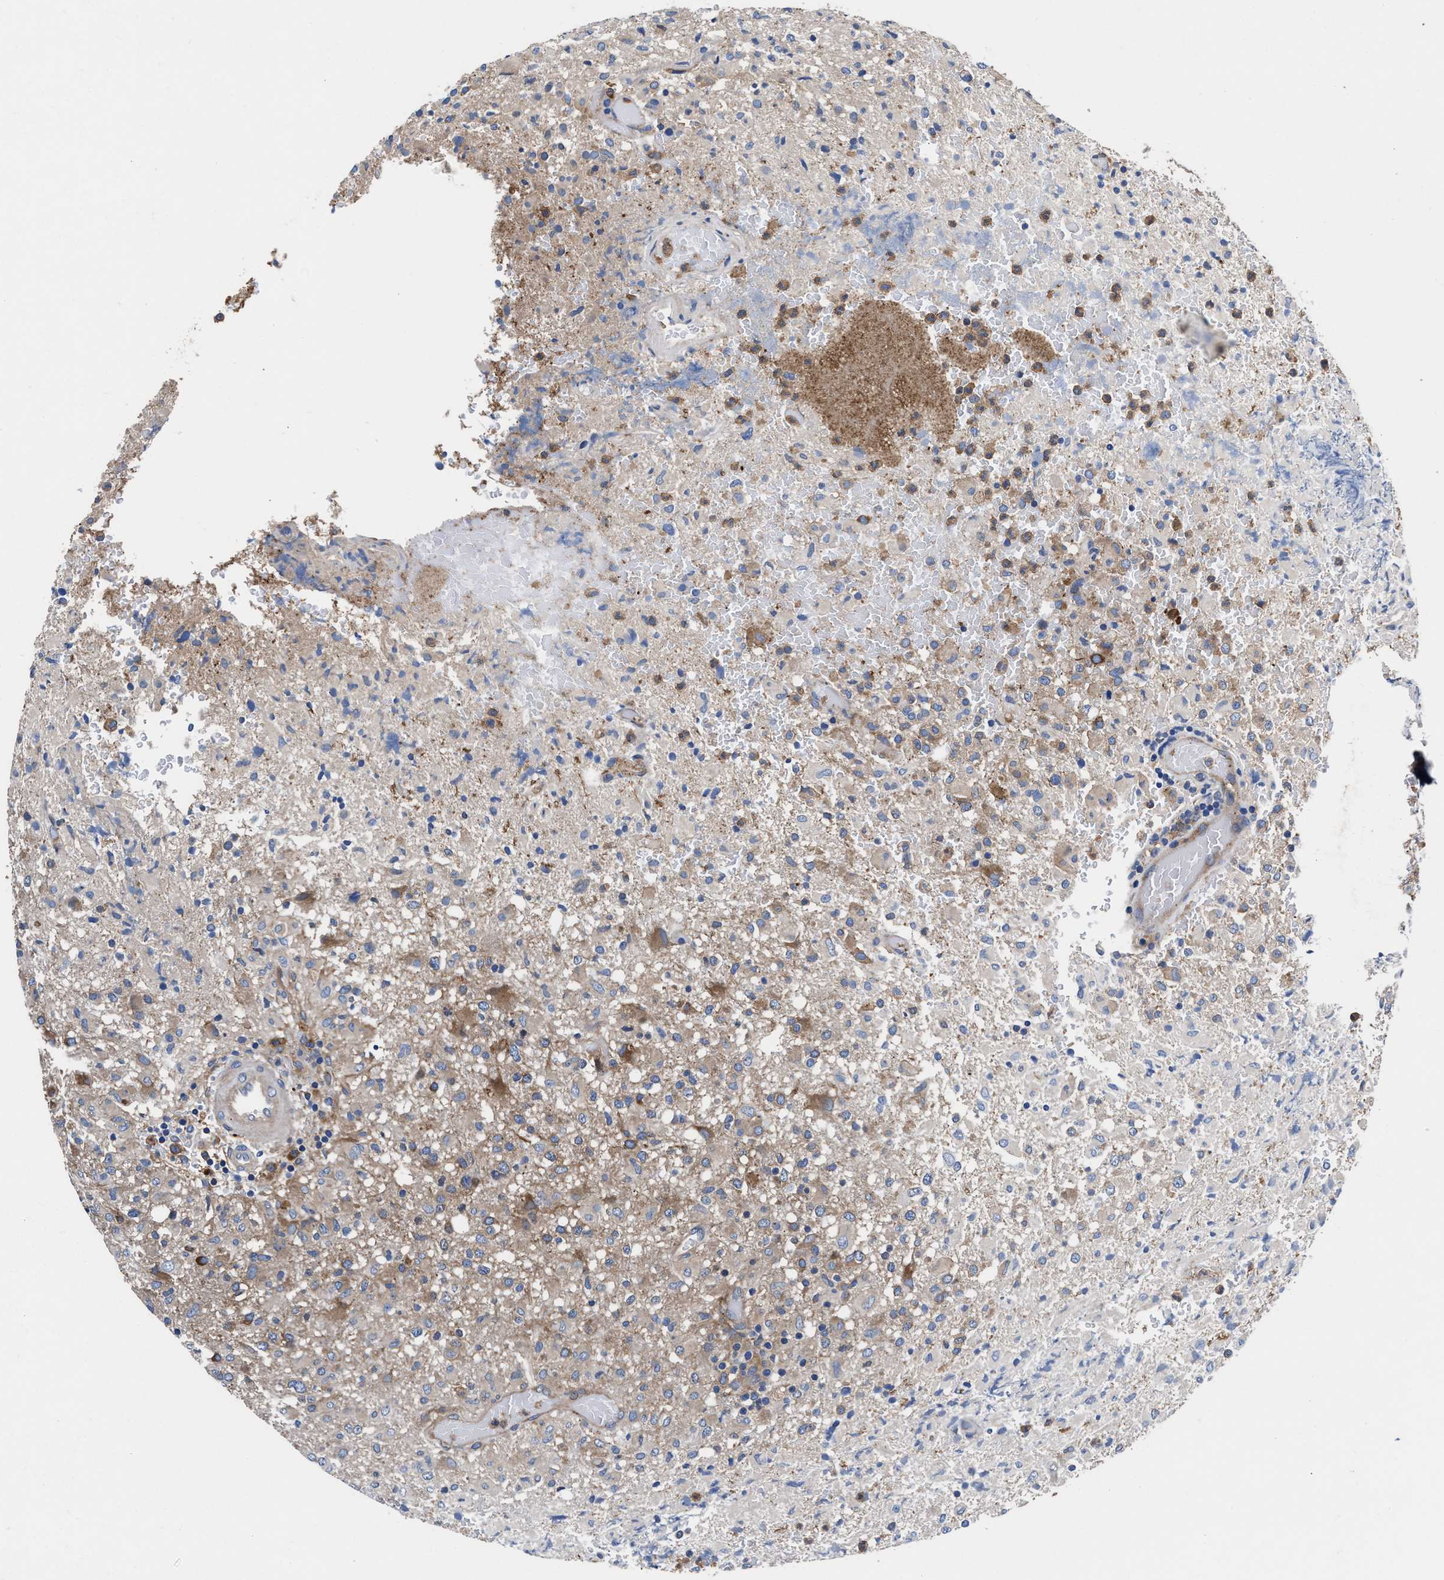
{"staining": {"intensity": "moderate", "quantity": "25%-75%", "location": "cytoplasmic/membranous"}, "tissue": "glioma", "cell_type": "Tumor cells", "image_type": "cancer", "snomed": [{"axis": "morphology", "description": "Glioma, malignant, High grade"}, {"axis": "topography", "description": "Brain"}], "caption": "Malignant glioma (high-grade) stained with a protein marker shows moderate staining in tumor cells.", "gene": "SH3GL1", "patient": {"sex": "female", "age": 57}}